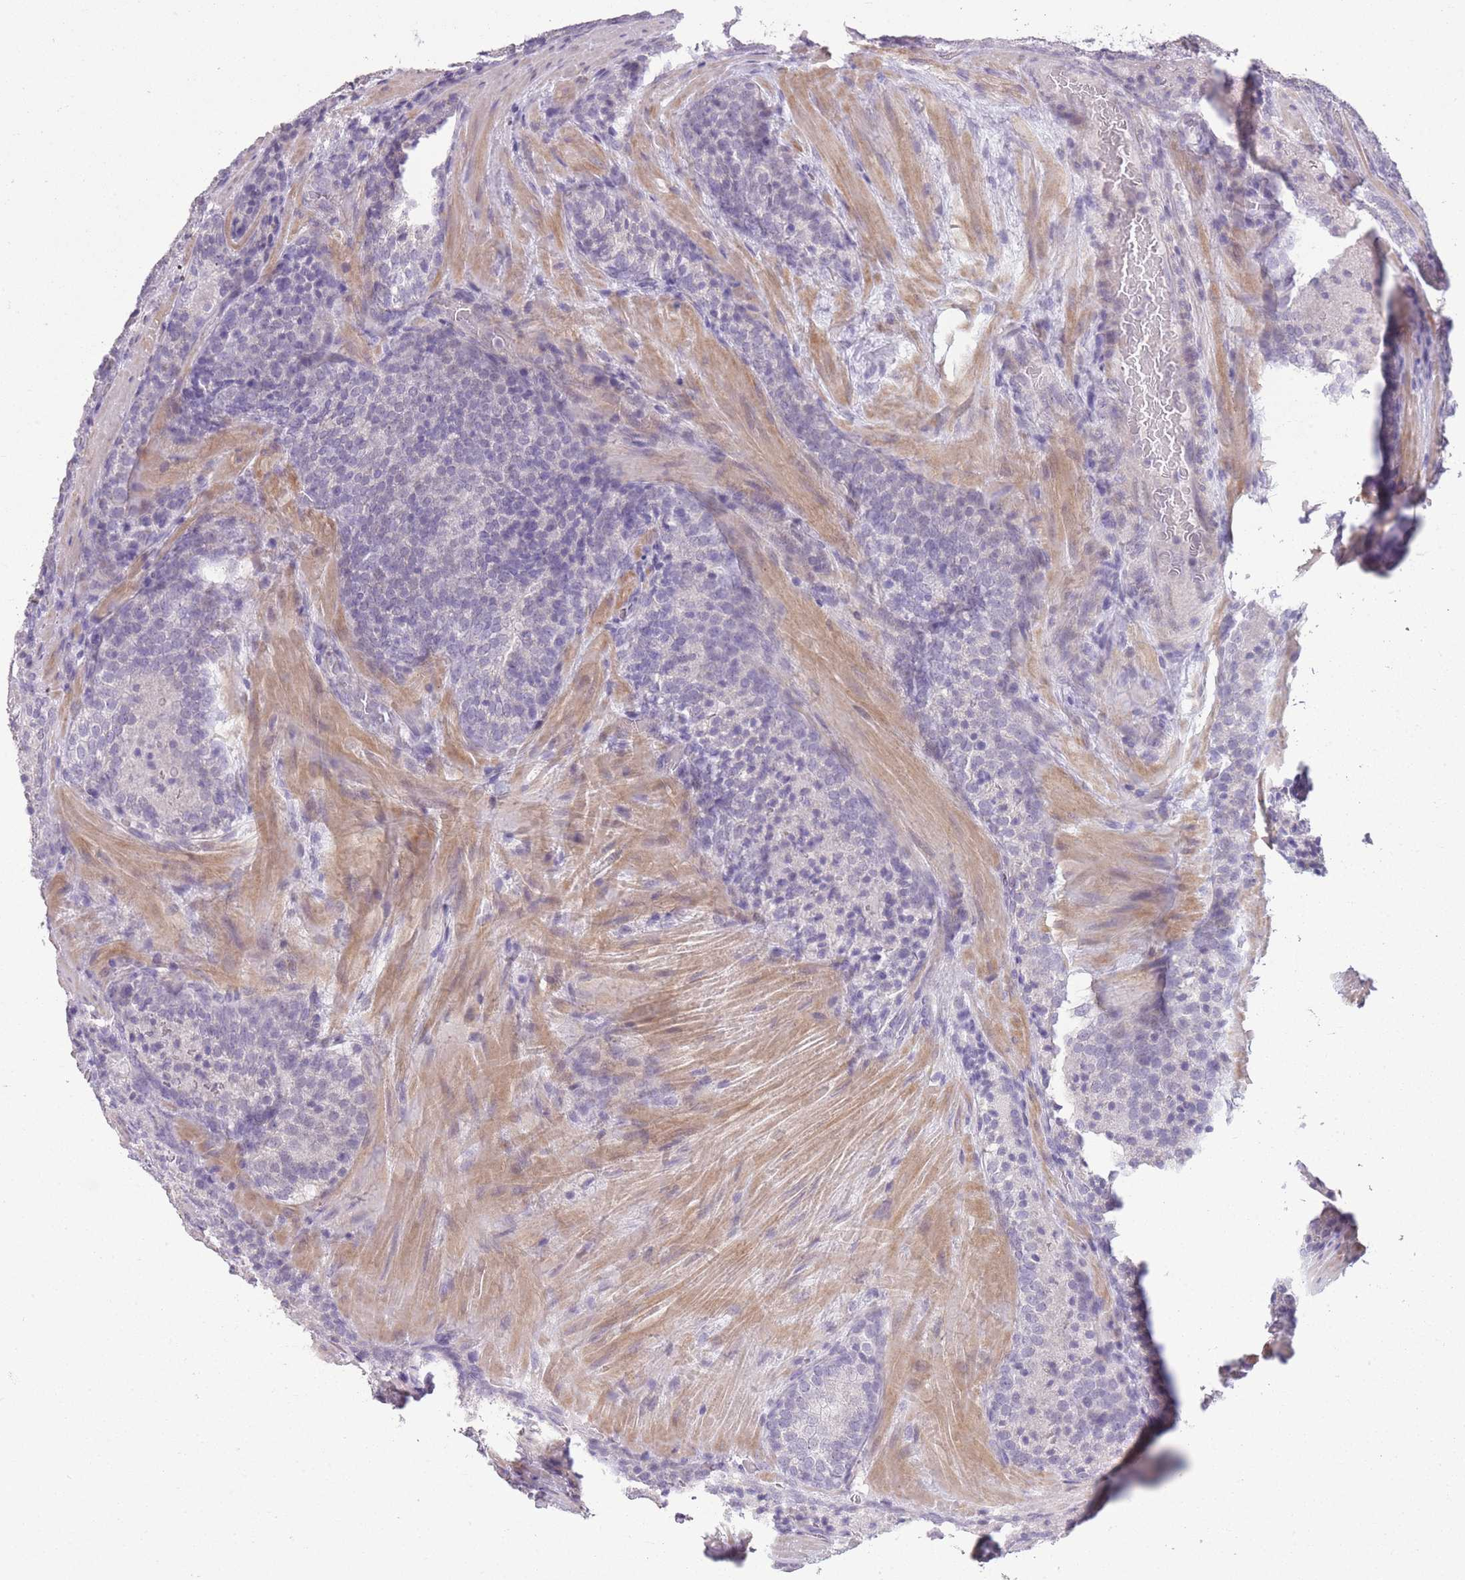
{"staining": {"intensity": "negative", "quantity": "none", "location": "none"}, "tissue": "prostate cancer", "cell_type": "Tumor cells", "image_type": "cancer", "snomed": [{"axis": "morphology", "description": "Adenocarcinoma, Low grade"}, {"axis": "topography", "description": "Prostate"}], "caption": "Tumor cells are negative for protein expression in human prostate cancer. (IHC, brightfield microscopy, high magnification).", "gene": "ZBTB24", "patient": {"sex": "male", "age": 58}}